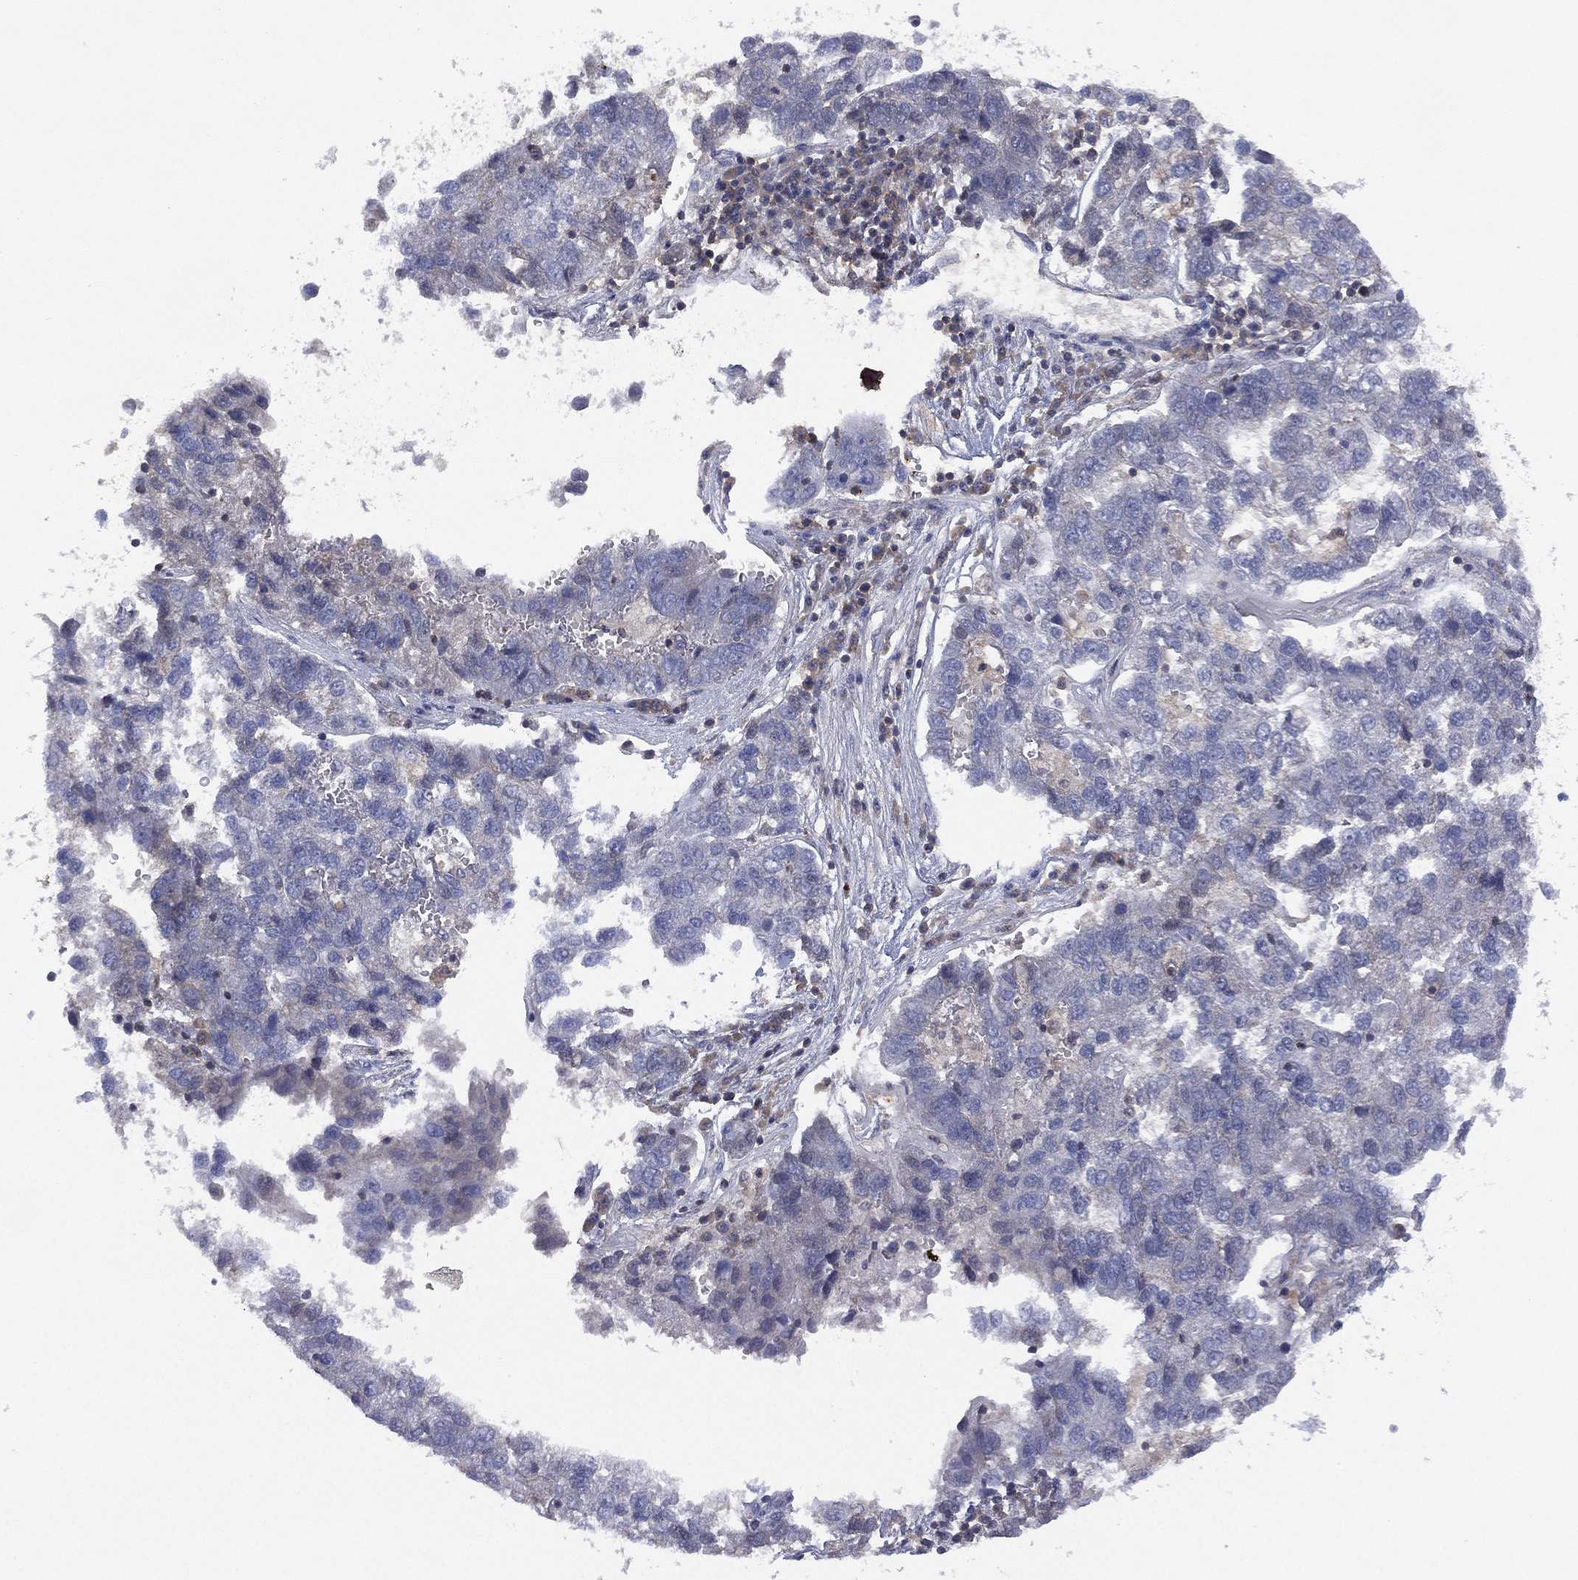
{"staining": {"intensity": "negative", "quantity": "none", "location": "none"}, "tissue": "pancreatic cancer", "cell_type": "Tumor cells", "image_type": "cancer", "snomed": [{"axis": "morphology", "description": "Adenocarcinoma, NOS"}, {"axis": "topography", "description": "Pancreas"}], "caption": "Immunohistochemistry (IHC) photomicrograph of human pancreatic cancer stained for a protein (brown), which demonstrates no staining in tumor cells.", "gene": "DOCK8", "patient": {"sex": "female", "age": 61}}